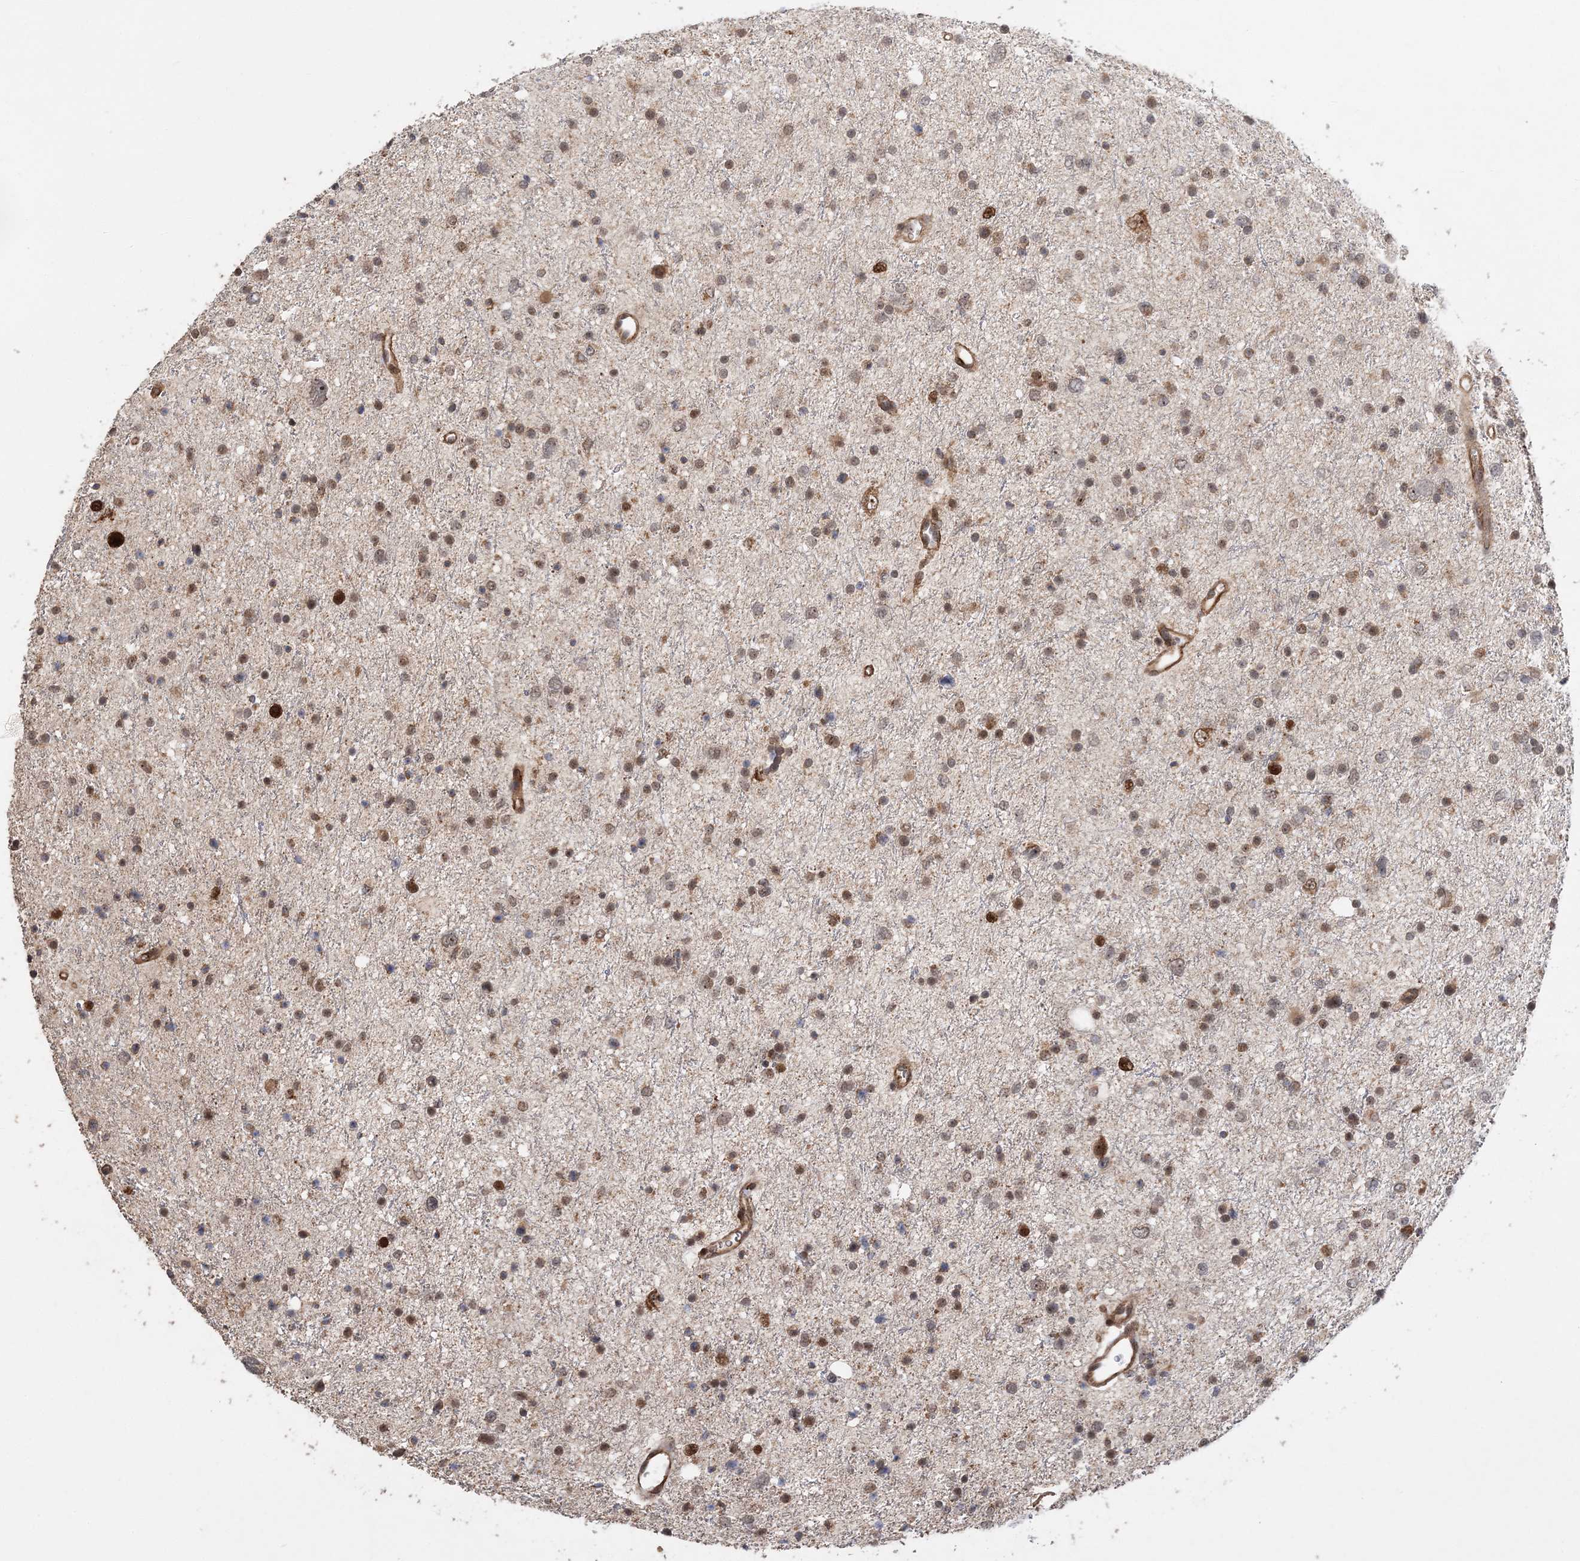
{"staining": {"intensity": "moderate", "quantity": "25%-75%", "location": "cytoplasmic/membranous,nuclear"}, "tissue": "glioma", "cell_type": "Tumor cells", "image_type": "cancer", "snomed": [{"axis": "morphology", "description": "Glioma, malignant, Low grade"}, {"axis": "topography", "description": "Brain"}], "caption": "Immunohistochemical staining of glioma reveals medium levels of moderate cytoplasmic/membranous and nuclear protein positivity in about 25%-75% of tumor cells.", "gene": "KIF4A", "patient": {"sex": "female", "age": 37}}